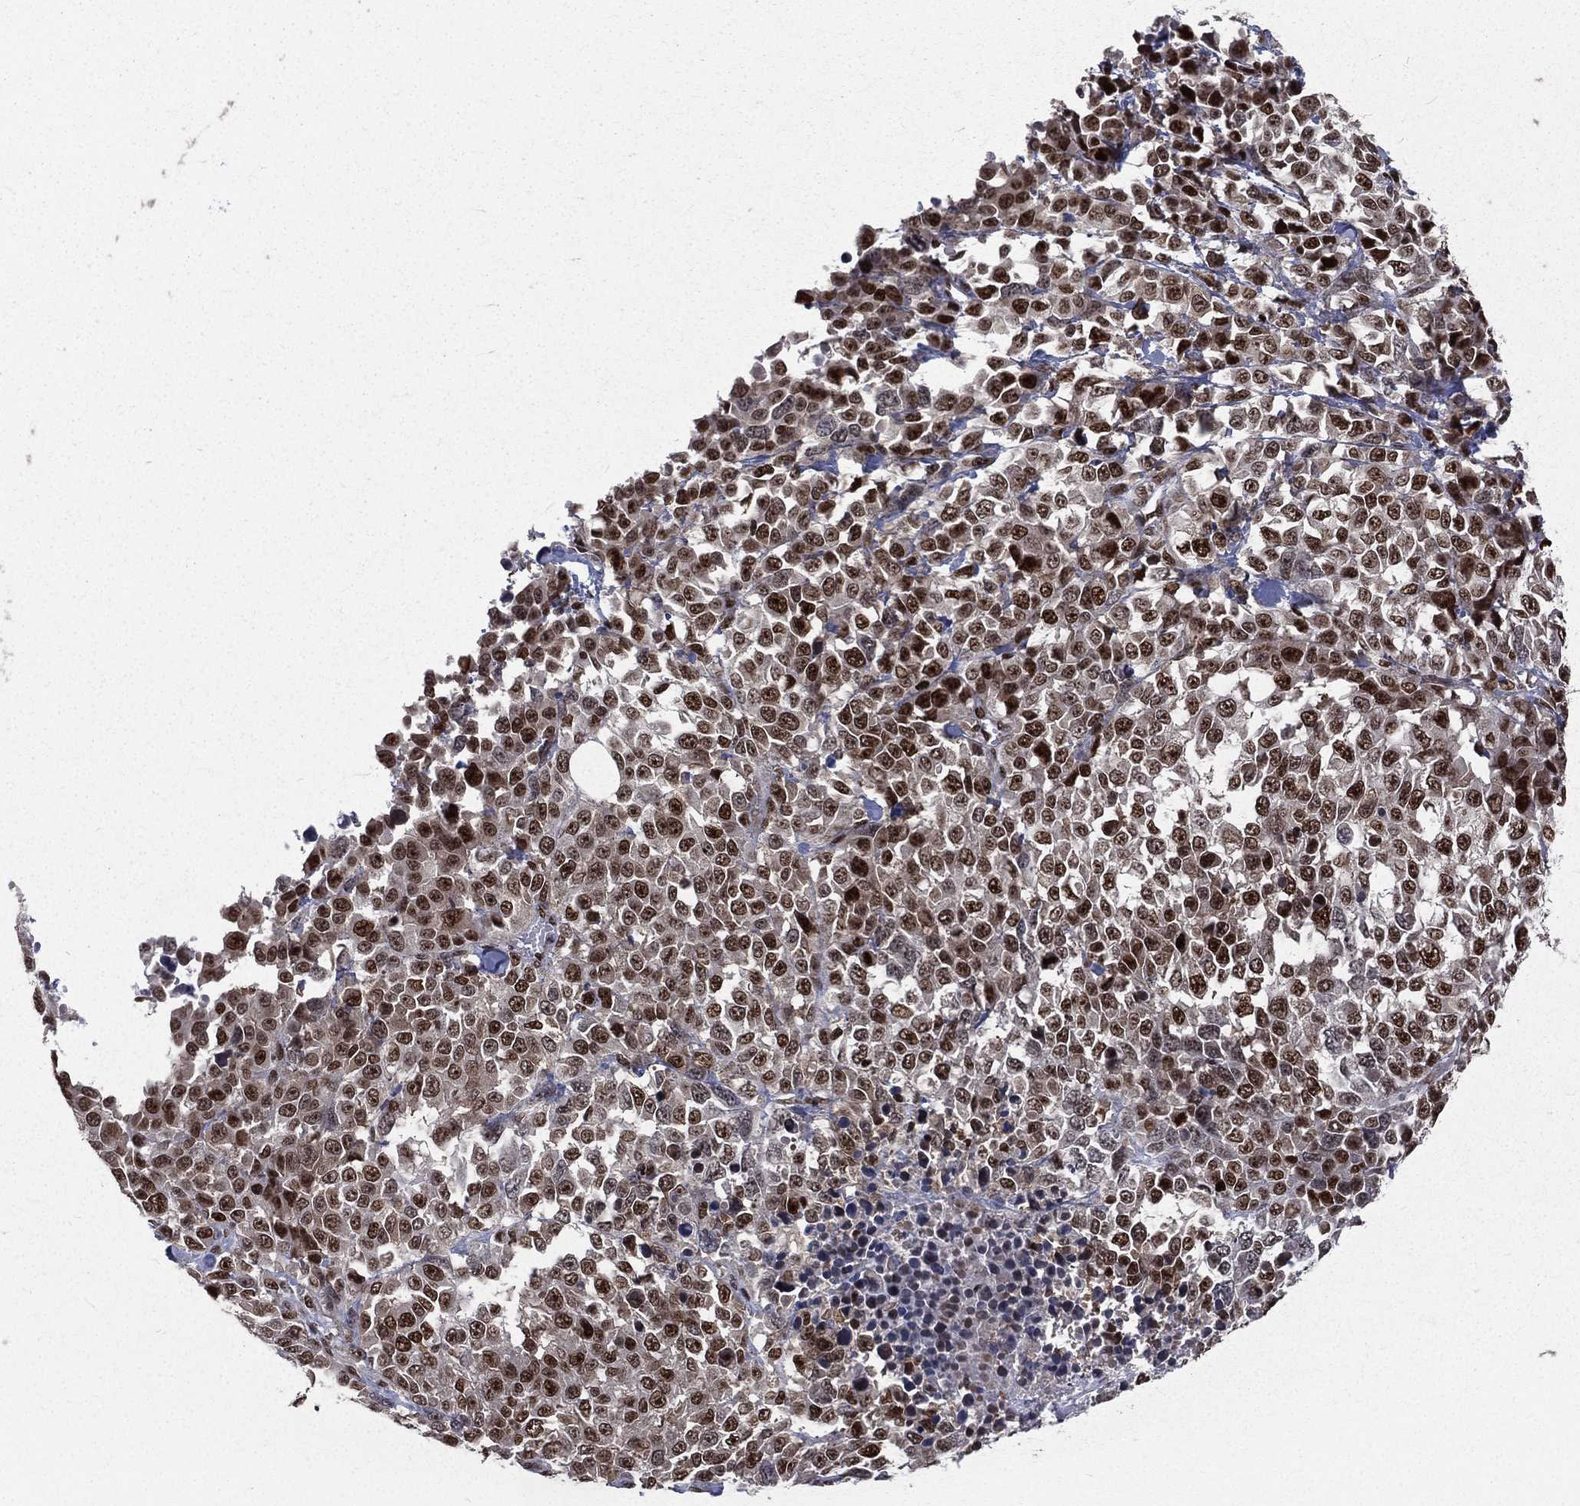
{"staining": {"intensity": "strong", "quantity": "<25%", "location": "nuclear"}, "tissue": "melanoma", "cell_type": "Tumor cells", "image_type": "cancer", "snomed": [{"axis": "morphology", "description": "Malignant melanoma, Metastatic site"}, {"axis": "topography", "description": "Skin"}], "caption": "Protein staining by IHC reveals strong nuclear expression in about <25% of tumor cells in malignant melanoma (metastatic site).", "gene": "POLB", "patient": {"sex": "male", "age": 84}}